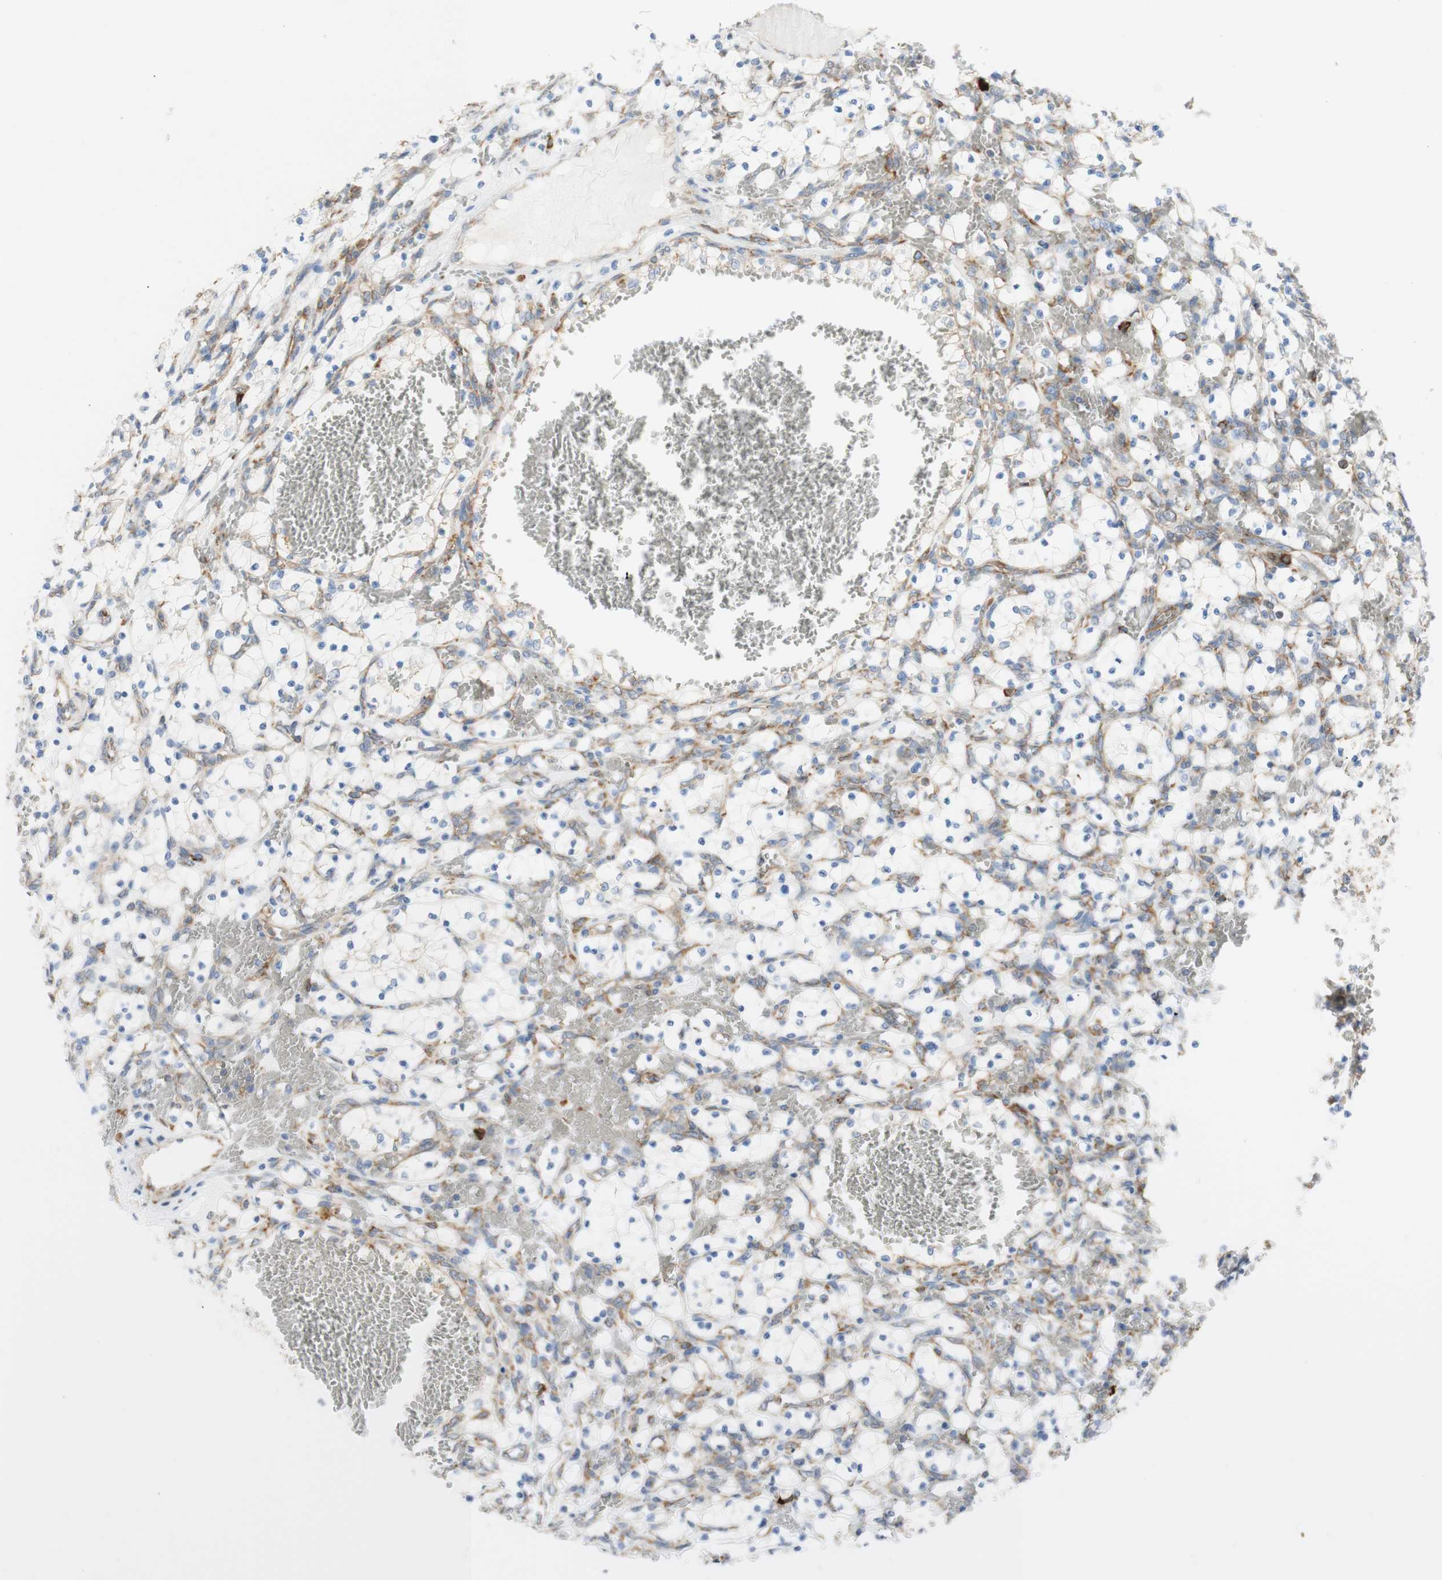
{"staining": {"intensity": "negative", "quantity": "none", "location": "none"}, "tissue": "renal cancer", "cell_type": "Tumor cells", "image_type": "cancer", "snomed": [{"axis": "morphology", "description": "Adenocarcinoma, NOS"}, {"axis": "topography", "description": "Kidney"}], "caption": "DAB (3,3'-diaminobenzidine) immunohistochemical staining of human adenocarcinoma (renal) demonstrates no significant staining in tumor cells.", "gene": "MANF", "patient": {"sex": "female", "age": 69}}